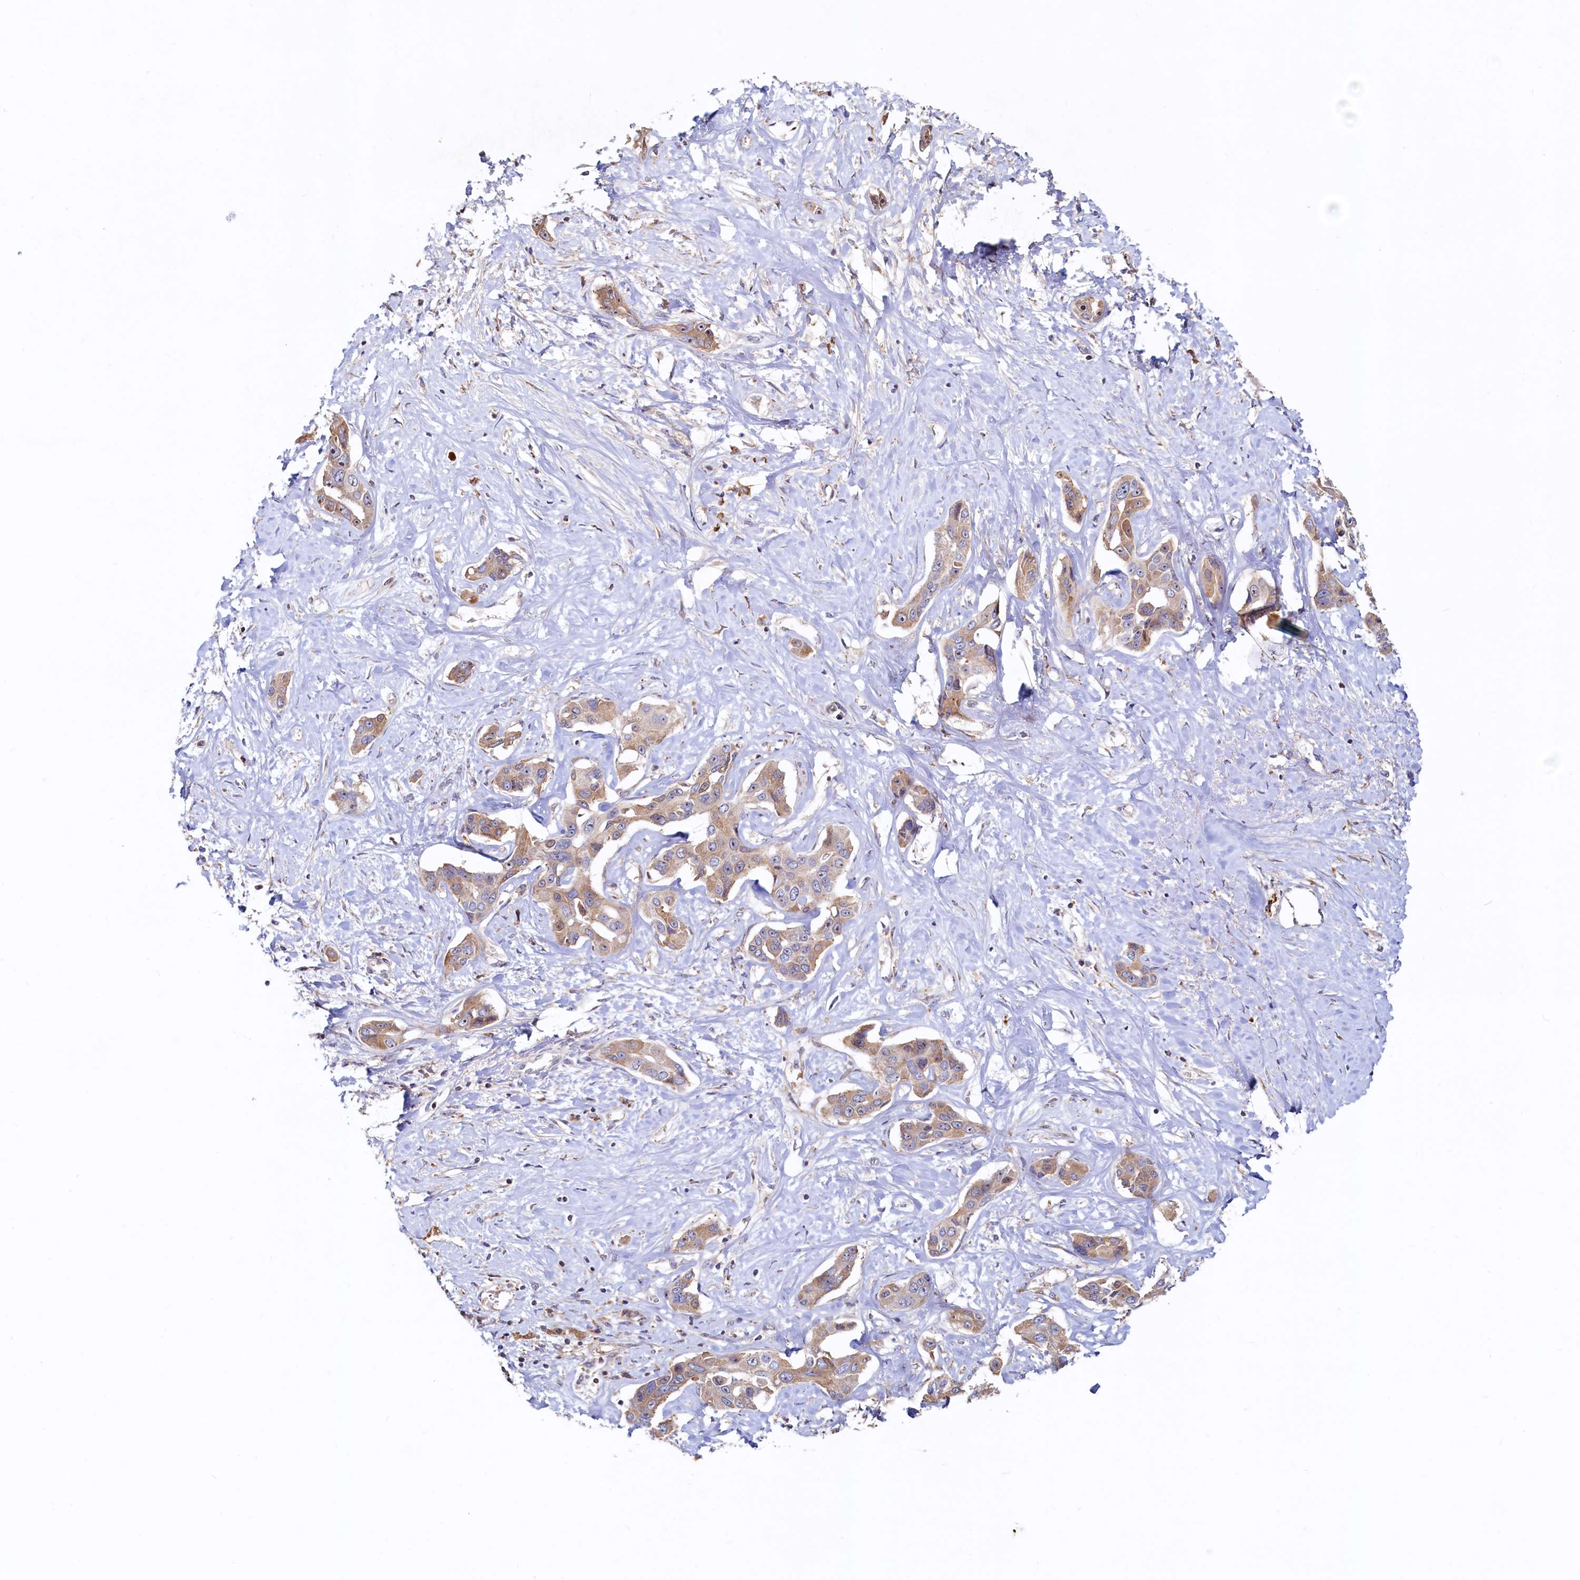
{"staining": {"intensity": "weak", "quantity": ">75%", "location": "cytoplasmic/membranous"}, "tissue": "liver cancer", "cell_type": "Tumor cells", "image_type": "cancer", "snomed": [{"axis": "morphology", "description": "Cholangiocarcinoma"}, {"axis": "topography", "description": "Liver"}], "caption": "Immunohistochemical staining of human liver cancer (cholangiocarcinoma) exhibits weak cytoplasmic/membranous protein positivity in about >75% of tumor cells. The protein is stained brown, and the nuclei are stained in blue (DAB (3,3'-diaminobenzidine) IHC with brightfield microscopy, high magnification).", "gene": "RGS7BP", "patient": {"sex": "male", "age": 59}}